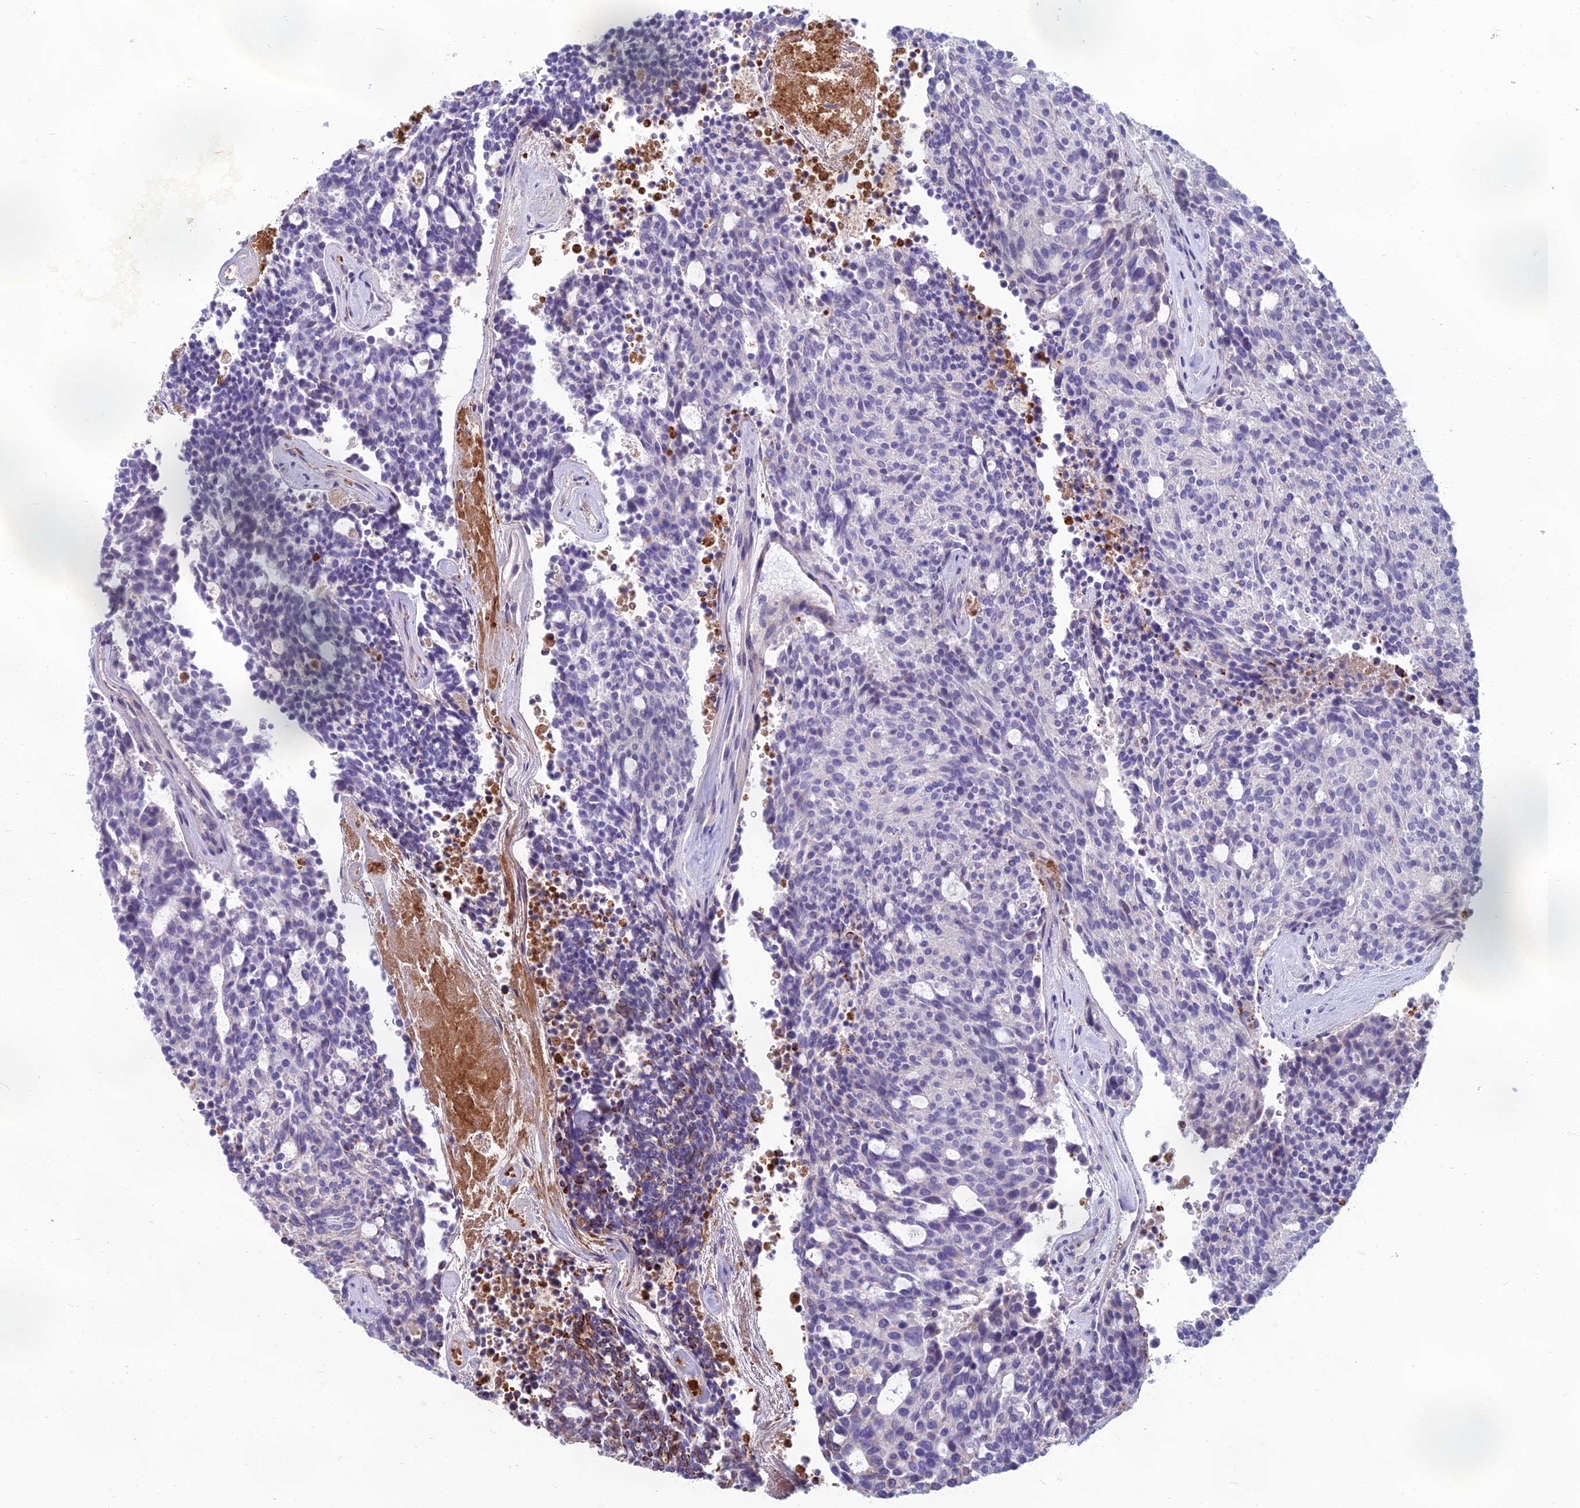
{"staining": {"intensity": "negative", "quantity": "none", "location": "none"}, "tissue": "carcinoid", "cell_type": "Tumor cells", "image_type": "cancer", "snomed": [{"axis": "morphology", "description": "Carcinoid, malignant, NOS"}, {"axis": "topography", "description": "Pancreas"}], "caption": "Tumor cells show no significant protein staining in carcinoid (malignant). The staining was performed using DAB (3,3'-diaminobenzidine) to visualize the protein expression in brown, while the nuclei were stained in blue with hematoxylin (Magnification: 20x).", "gene": "SPTLC3", "patient": {"sex": "female", "age": 54}}